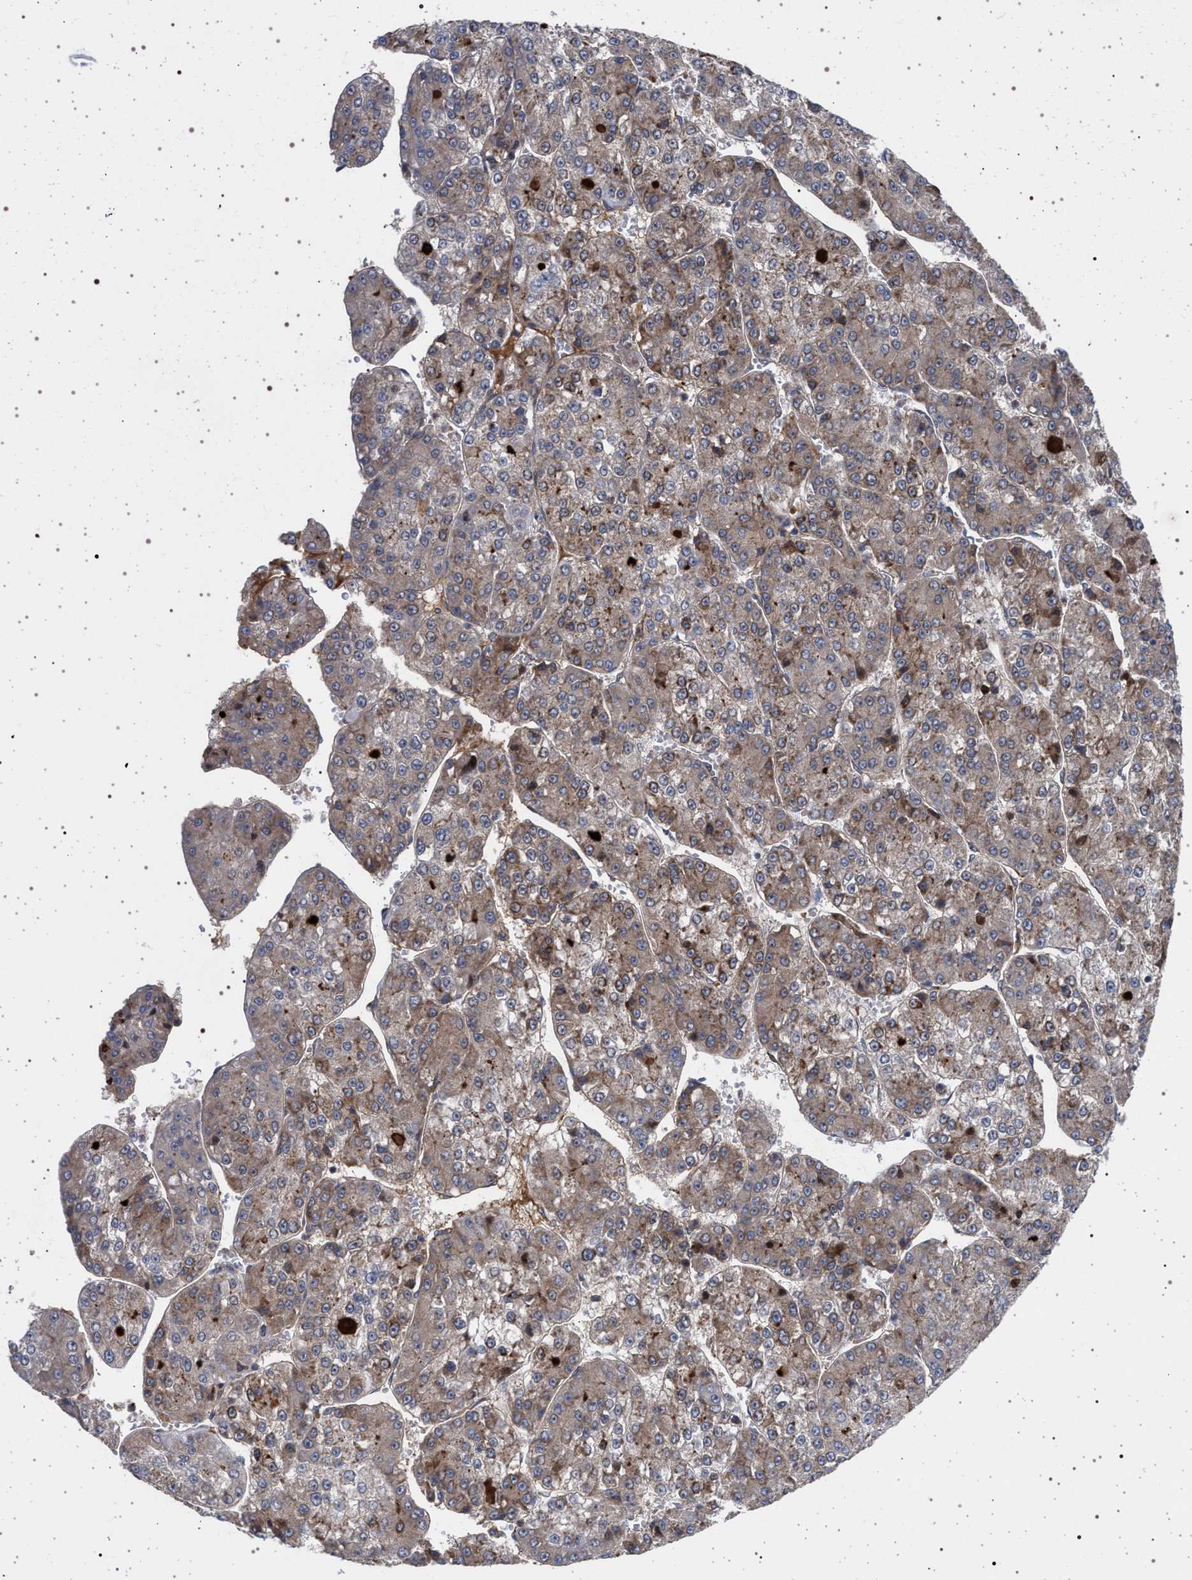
{"staining": {"intensity": "weak", "quantity": ">75%", "location": "cytoplasmic/membranous"}, "tissue": "liver cancer", "cell_type": "Tumor cells", "image_type": "cancer", "snomed": [{"axis": "morphology", "description": "Carcinoma, Hepatocellular, NOS"}, {"axis": "topography", "description": "Liver"}], "caption": "Liver cancer was stained to show a protein in brown. There is low levels of weak cytoplasmic/membranous positivity in about >75% of tumor cells. (DAB = brown stain, brightfield microscopy at high magnification).", "gene": "RBM48", "patient": {"sex": "female", "age": 73}}